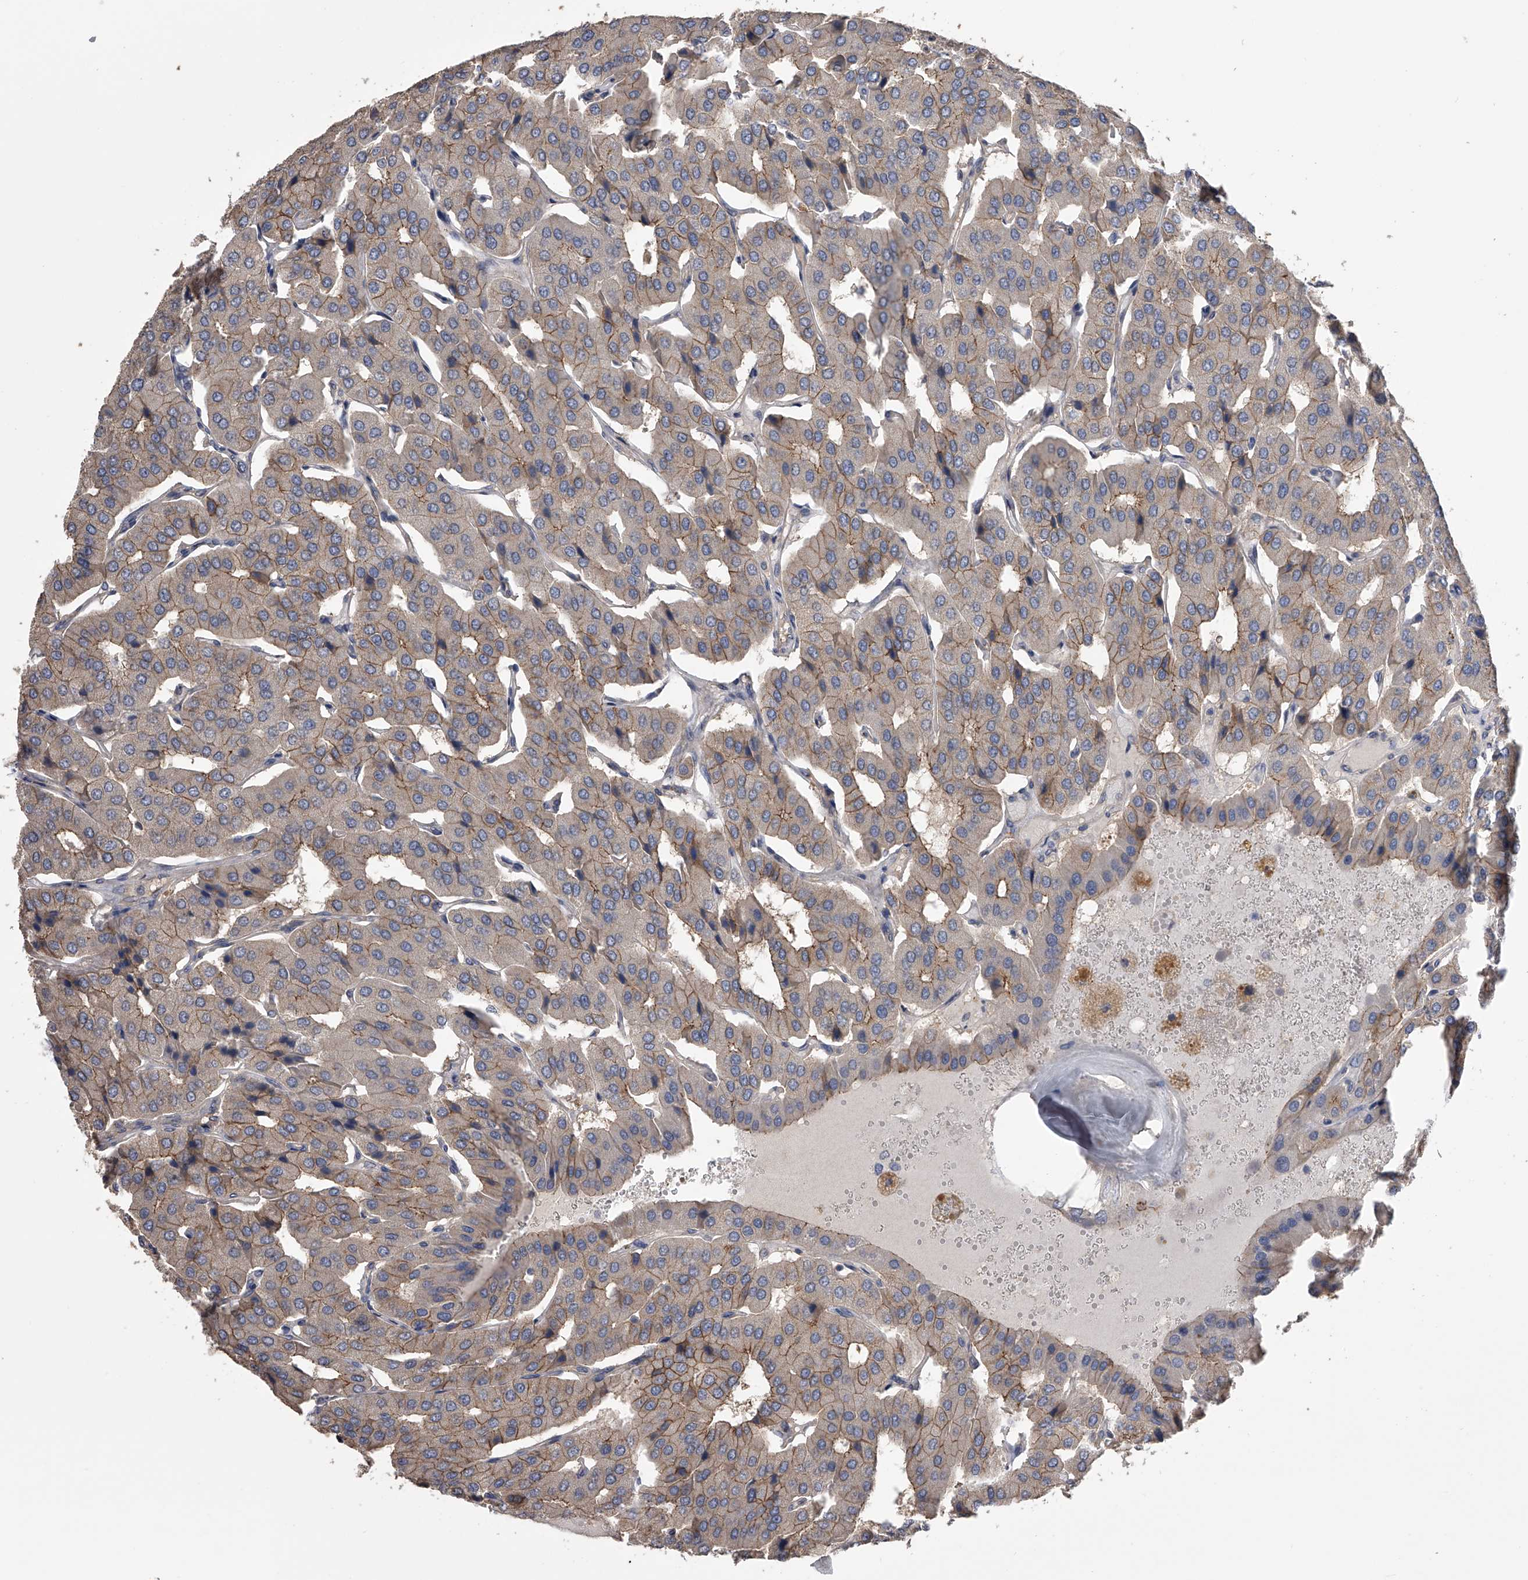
{"staining": {"intensity": "moderate", "quantity": ">75%", "location": "cytoplasmic/membranous"}, "tissue": "parathyroid gland", "cell_type": "Glandular cells", "image_type": "normal", "snomed": [{"axis": "morphology", "description": "Normal tissue, NOS"}, {"axis": "morphology", "description": "Adenoma, NOS"}, {"axis": "topography", "description": "Parathyroid gland"}], "caption": "Protein staining of benign parathyroid gland demonstrates moderate cytoplasmic/membranous positivity in about >75% of glandular cells.", "gene": "ZNF343", "patient": {"sex": "female", "age": 86}}